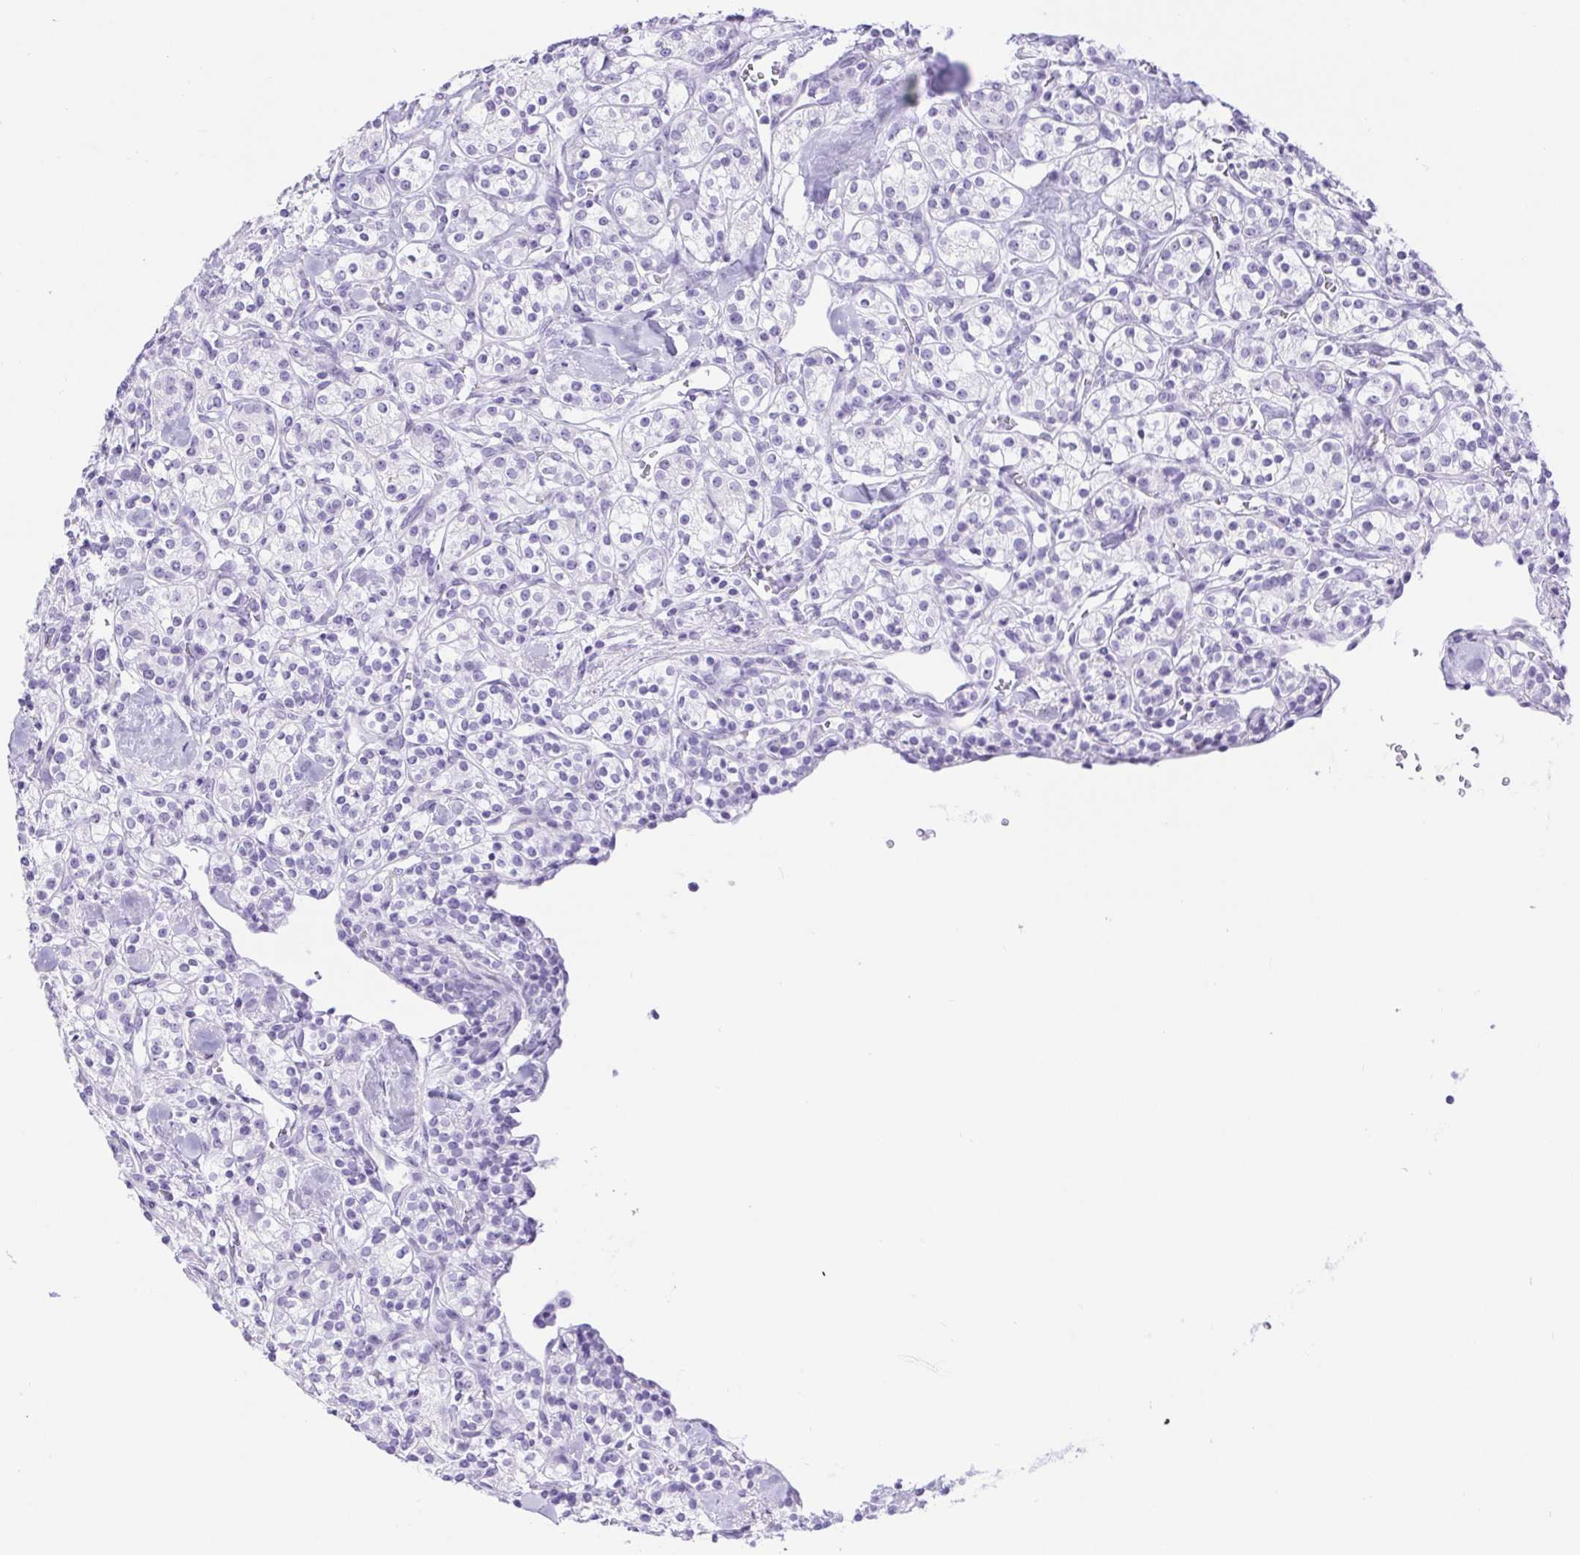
{"staining": {"intensity": "negative", "quantity": "none", "location": "none"}, "tissue": "renal cancer", "cell_type": "Tumor cells", "image_type": "cancer", "snomed": [{"axis": "morphology", "description": "Adenocarcinoma, NOS"}, {"axis": "topography", "description": "Kidney"}], "caption": "Immunohistochemical staining of human renal cancer demonstrates no significant staining in tumor cells. (DAB (3,3'-diaminobenzidine) immunohistochemistry (IHC) with hematoxylin counter stain).", "gene": "ERP27", "patient": {"sex": "male", "age": 77}}